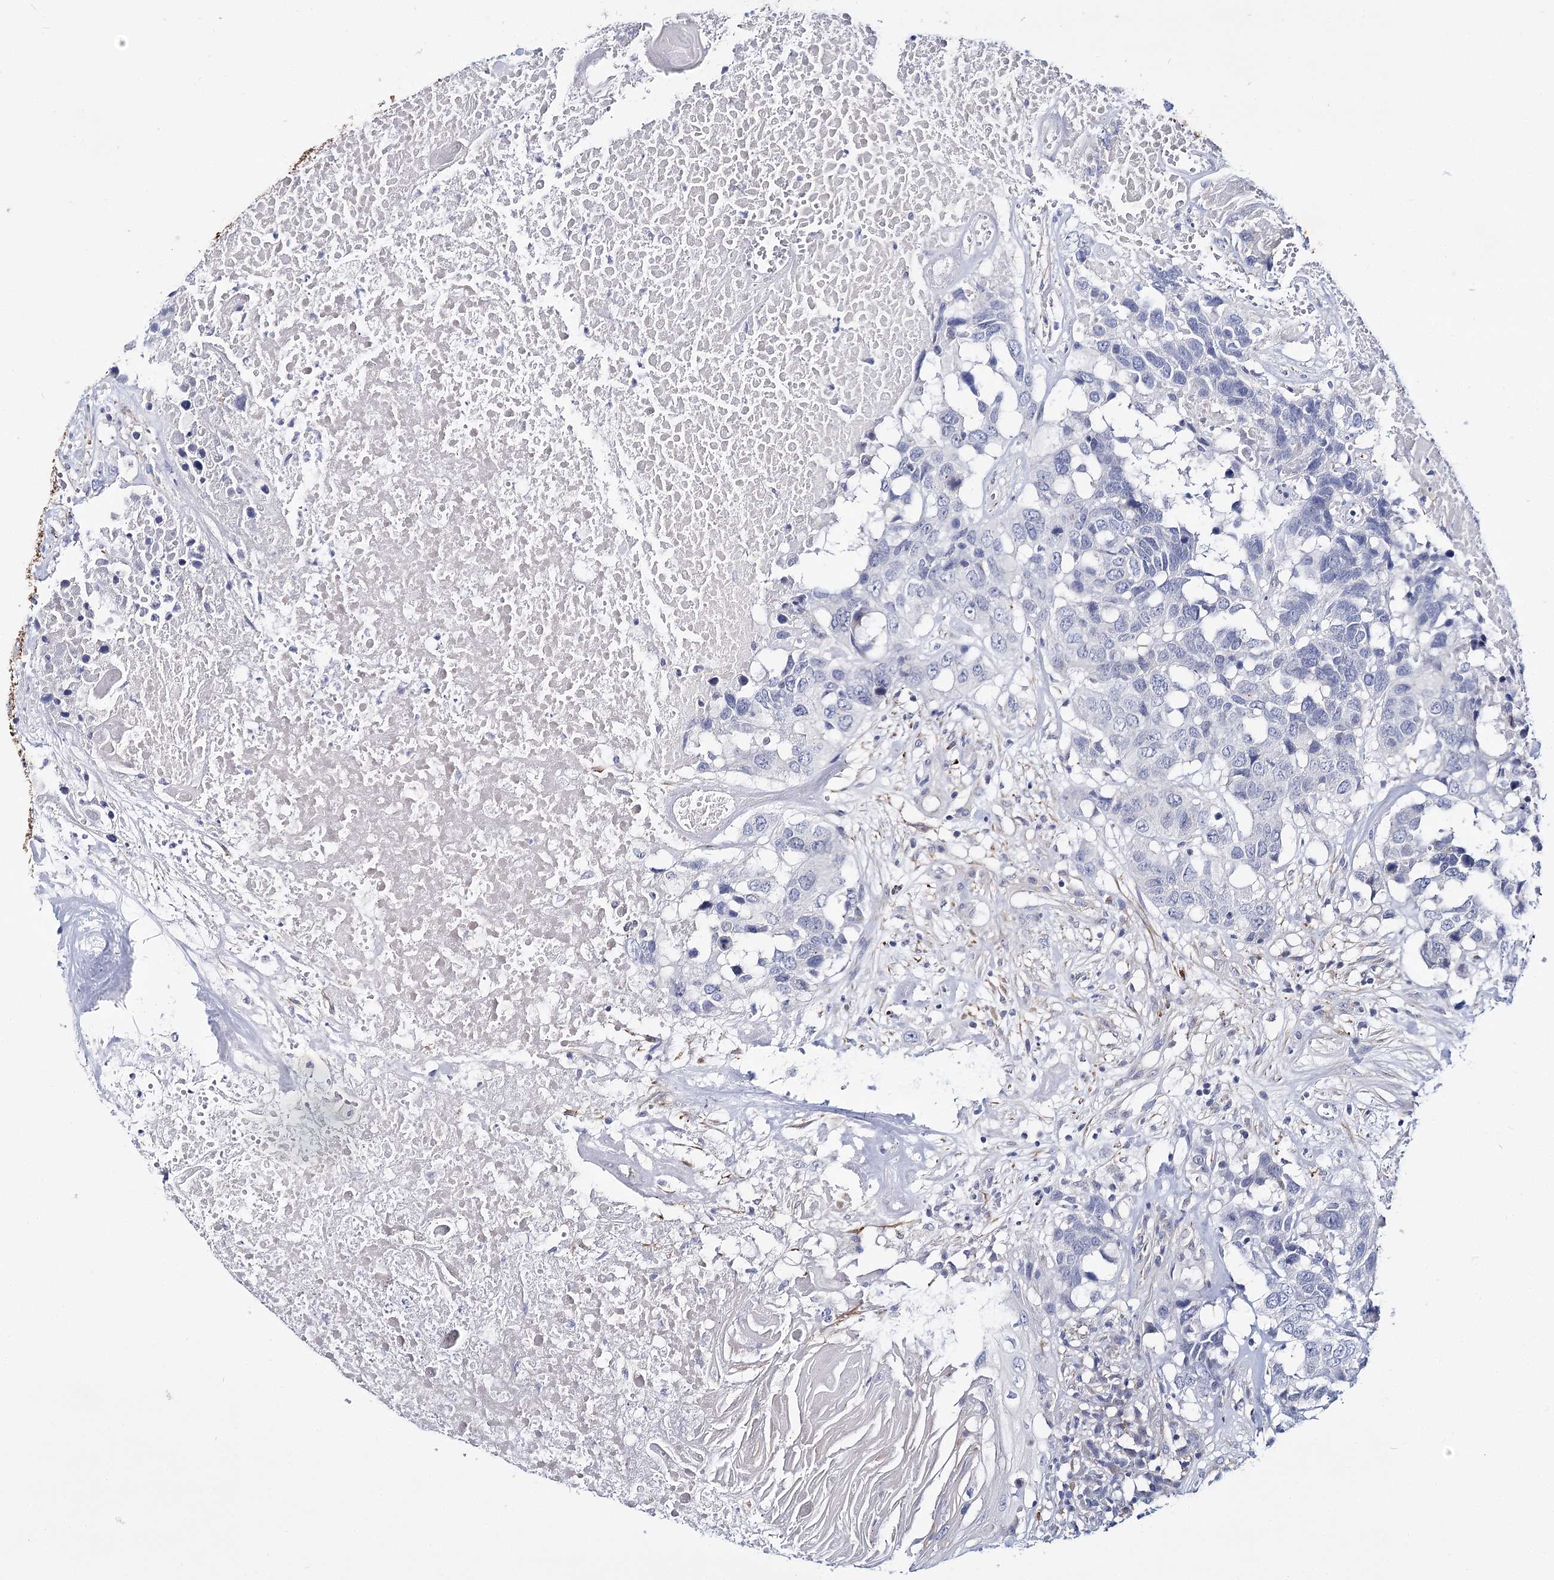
{"staining": {"intensity": "negative", "quantity": "none", "location": "none"}, "tissue": "head and neck cancer", "cell_type": "Tumor cells", "image_type": "cancer", "snomed": [{"axis": "morphology", "description": "Squamous cell carcinoma, NOS"}, {"axis": "topography", "description": "Head-Neck"}], "caption": "Image shows no significant protein expression in tumor cells of head and neck squamous cell carcinoma.", "gene": "TEX12", "patient": {"sex": "male", "age": 66}}